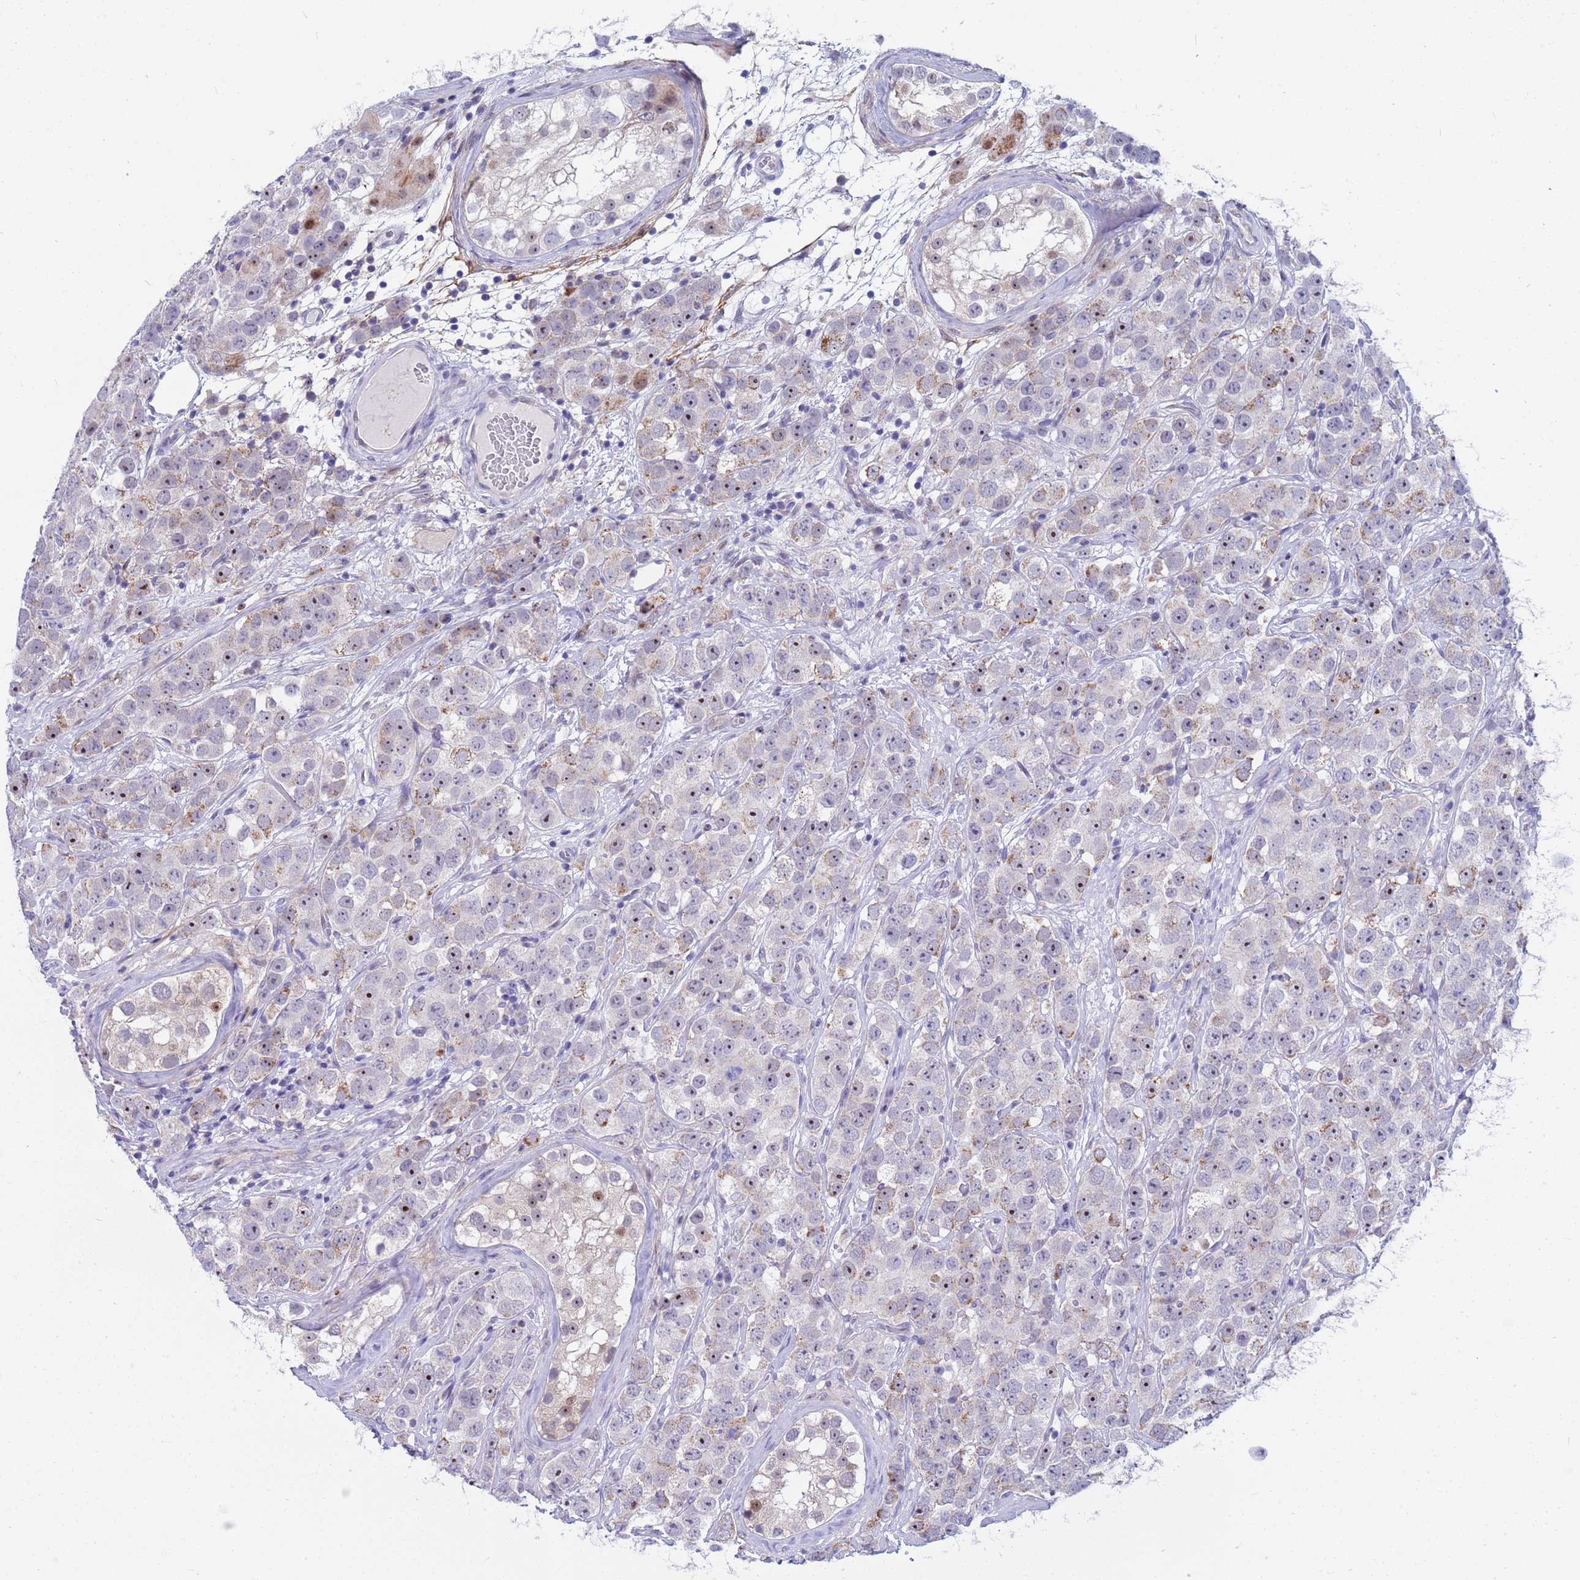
{"staining": {"intensity": "moderate", "quantity": "25%-75%", "location": "nuclear"}, "tissue": "testis cancer", "cell_type": "Tumor cells", "image_type": "cancer", "snomed": [{"axis": "morphology", "description": "Seminoma, NOS"}, {"axis": "topography", "description": "Testis"}], "caption": "There is medium levels of moderate nuclear positivity in tumor cells of testis seminoma, as demonstrated by immunohistochemical staining (brown color).", "gene": "LRATD1", "patient": {"sex": "male", "age": 28}}